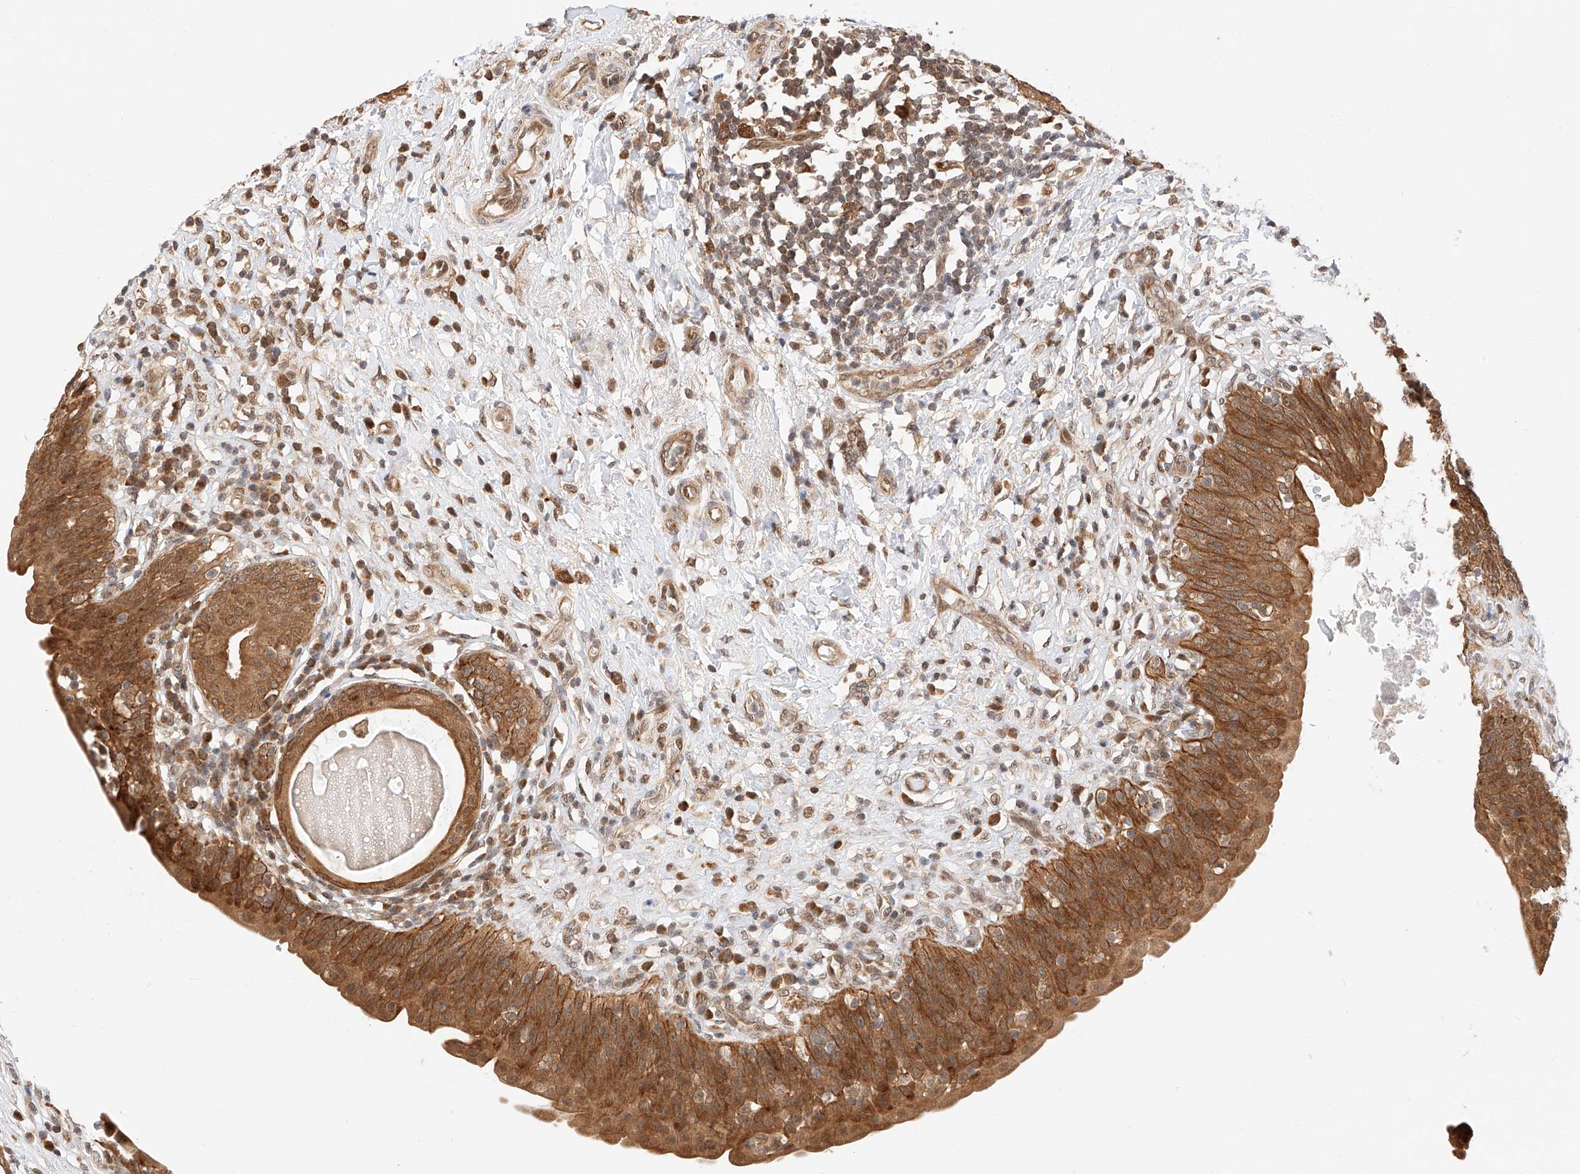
{"staining": {"intensity": "strong", "quantity": ">75%", "location": "cytoplasmic/membranous"}, "tissue": "urinary bladder", "cell_type": "Urothelial cells", "image_type": "normal", "snomed": [{"axis": "morphology", "description": "Normal tissue, NOS"}, {"axis": "topography", "description": "Urinary bladder"}], "caption": "The photomicrograph demonstrates a brown stain indicating the presence of a protein in the cytoplasmic/membranous of urothelial cells in urinary bladder. The staining was performed using DAB, with brown indicating positive protein expression. Nuclei are stained blue with hematoxylin.", "gene": "EIF4H", "patient": {"sex": "male", "age": 83}}